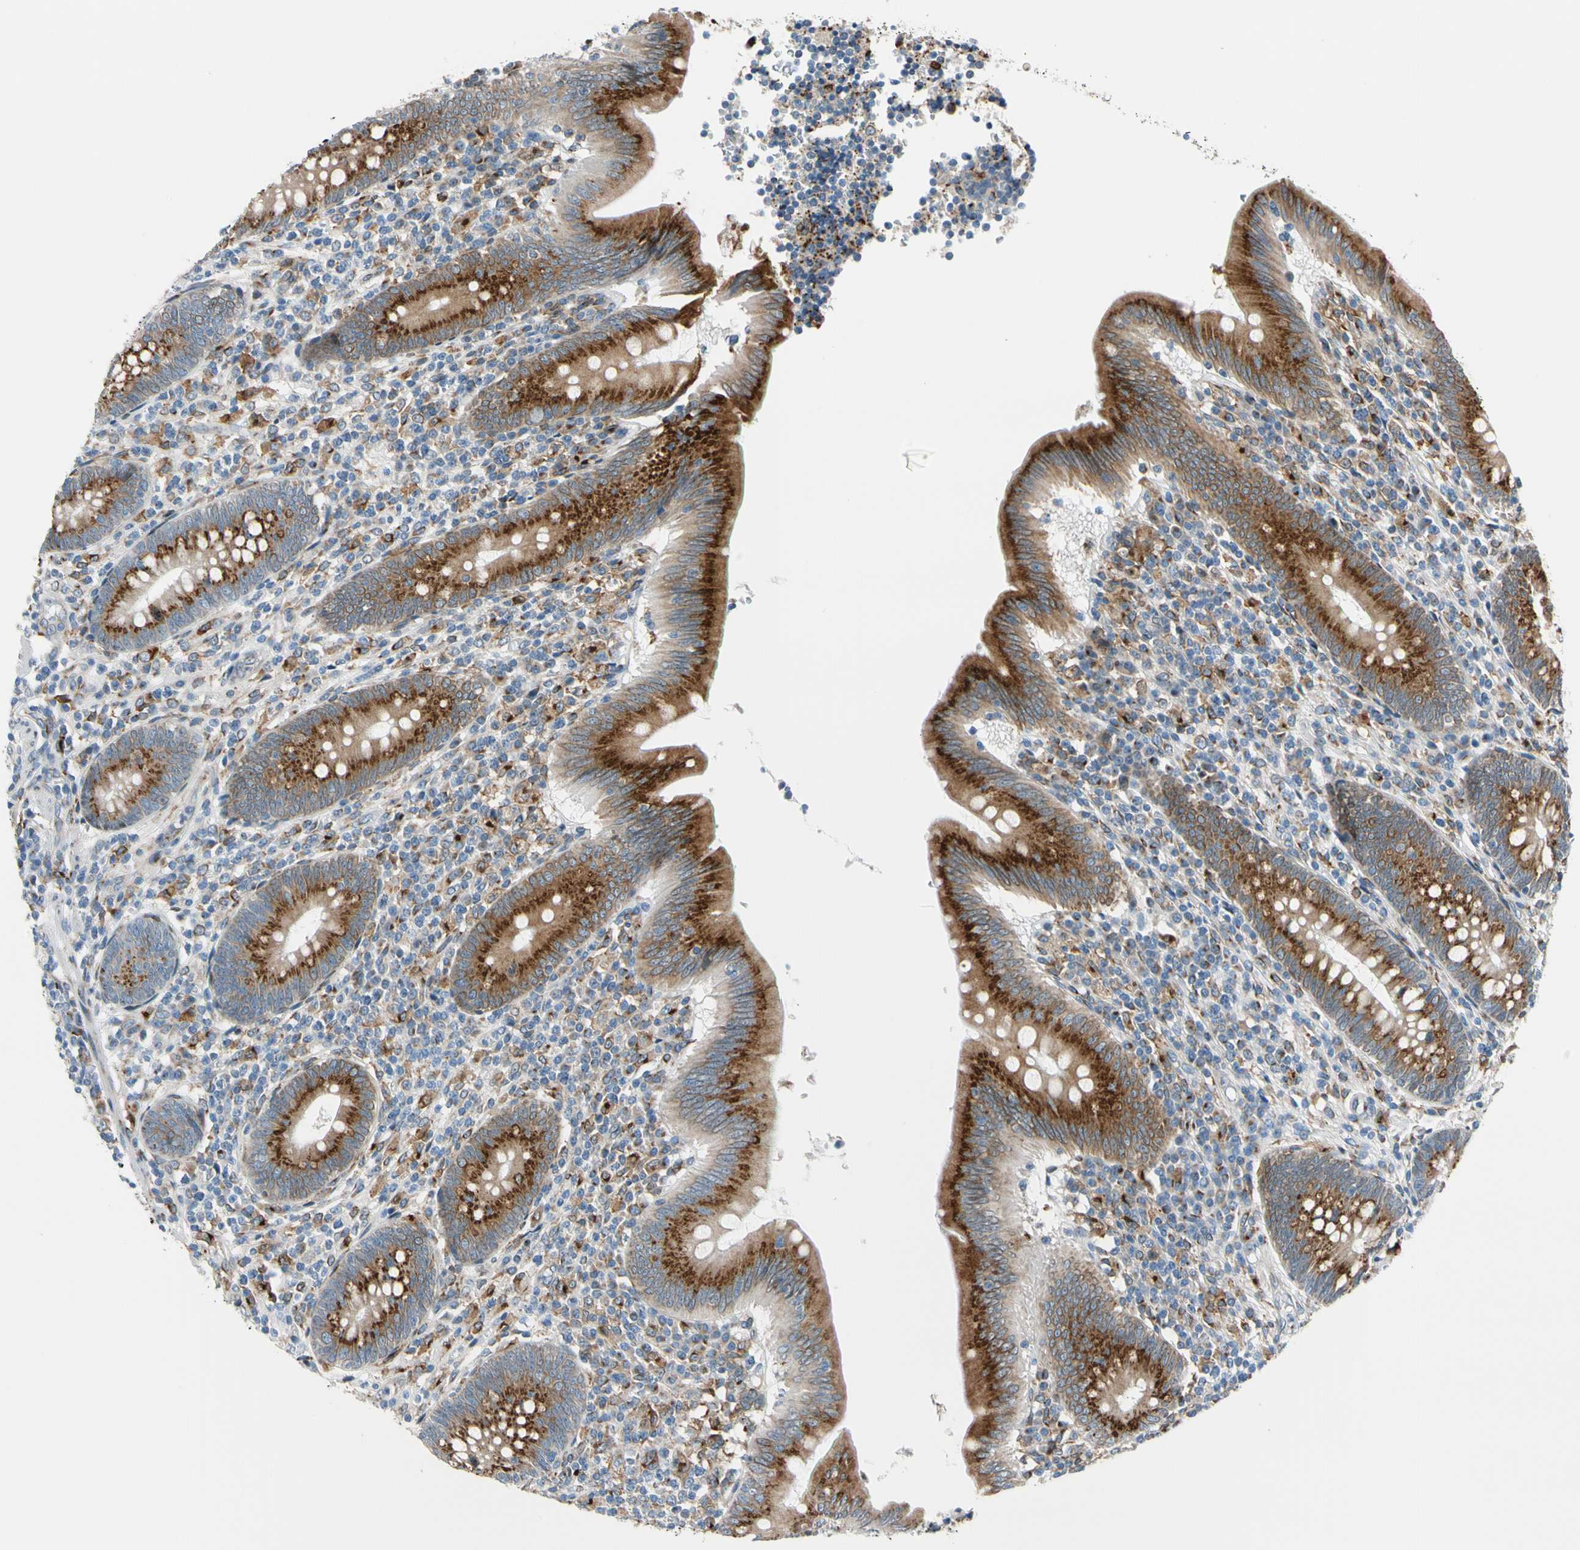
{"staining": {"intensity": "strong", "quantity": ">75%", "location": "cytoplasmic/membranous"}, "tissue": "appendix", "cell_type": "Glandular cells", "image_type": "normal", "snomed": [{"axis": "morphology", "description": "Normal tissue, NOS"}, {"axis": "morphology", "description": "Inflammation, NOS"}, {"axis": "topography", "description": "Appendix"}], "caption": "Brown immunohistochemical staining in unremarkable appendix reveals strong cytoplasmic/membranous expression in approximately >75% of glandular cells. (Stains: DAB (3,3'-diaminobenzidine) in brown, nuclei in blue, Microscopy: brightfield microscopy at high magnification).", "gene": "NUCB1", "patient": {"sex": "male", "age": 46}}